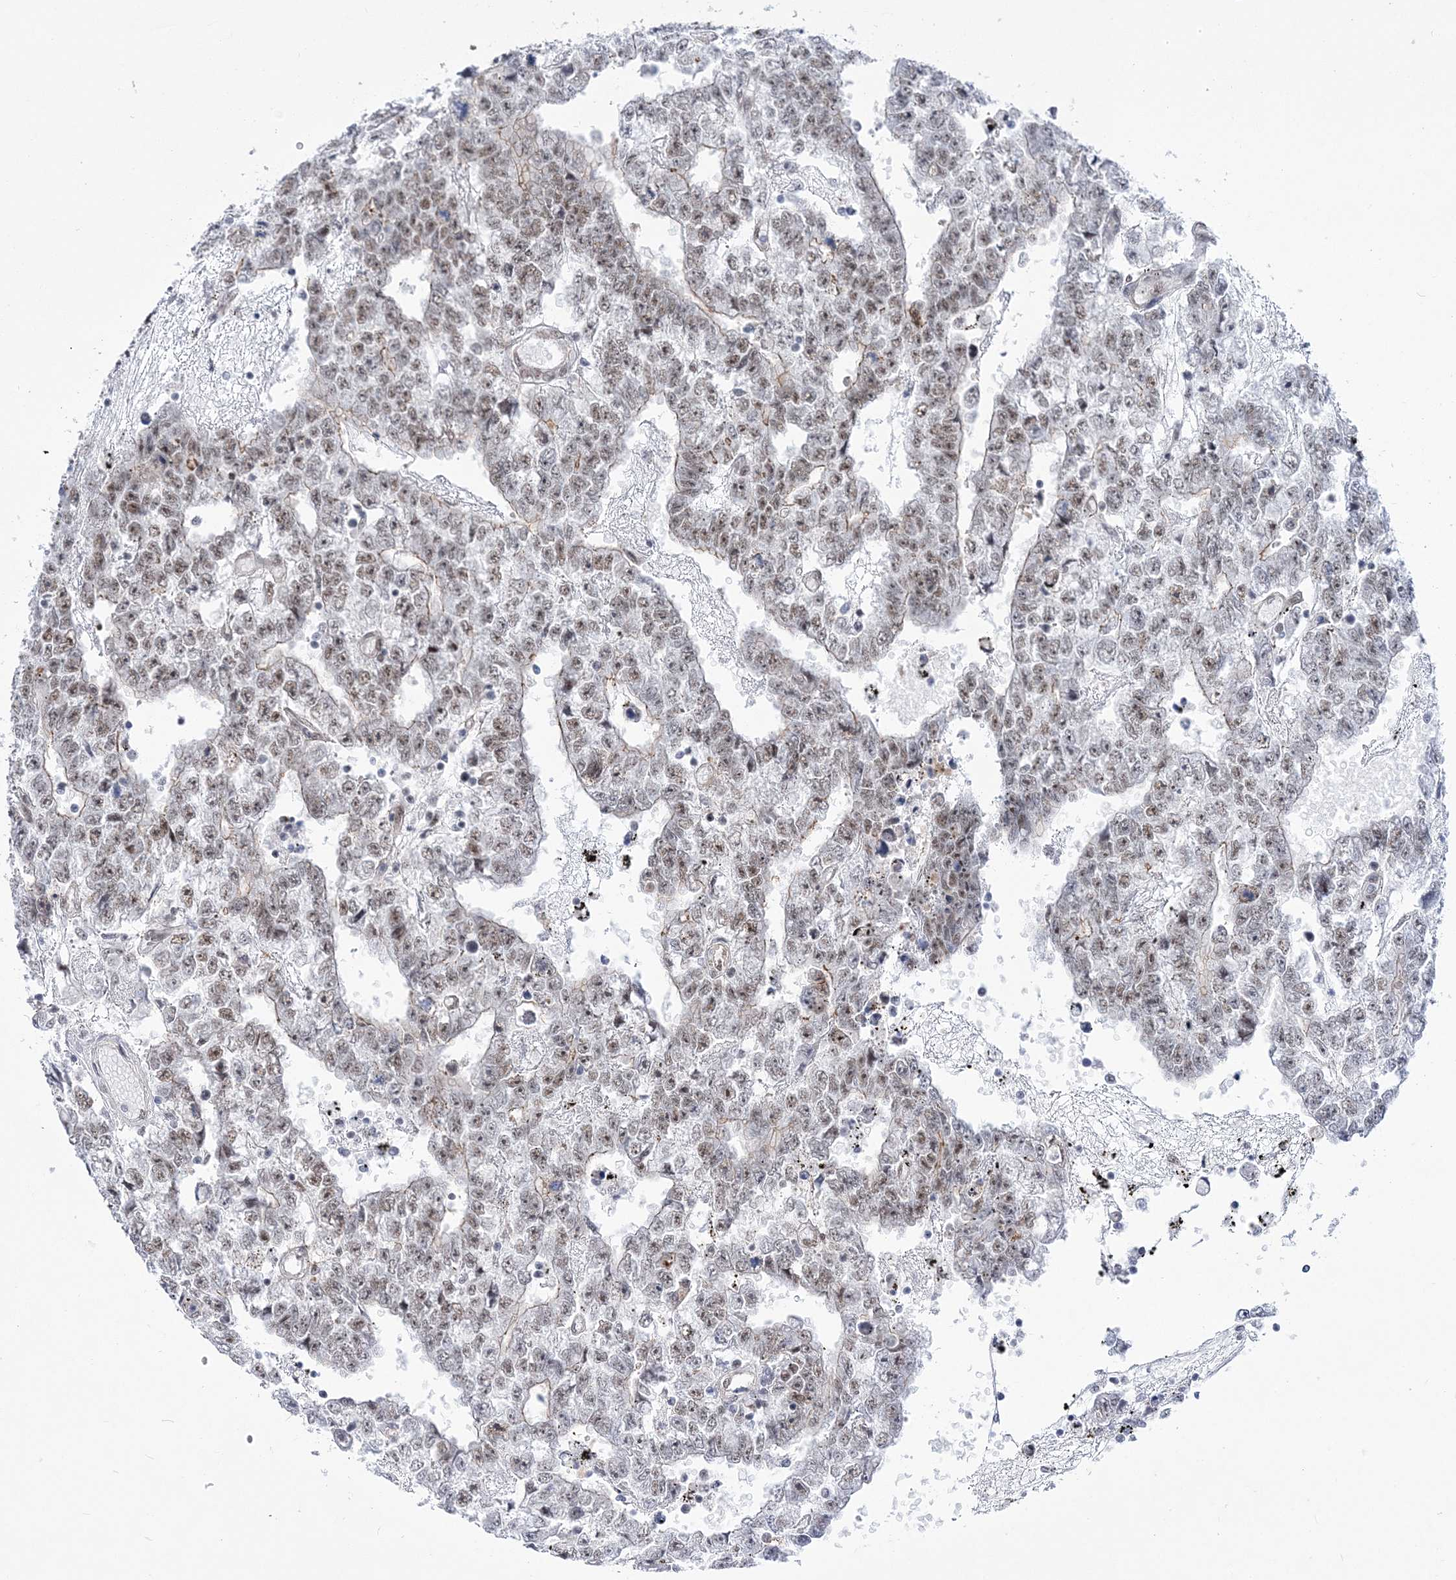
{"staining": {"intensity": "weak", "quantity": "25%-75%", "location": "nuclear"}, "tissue": "testis cancer", "cell_type": "Tumor cells", "image_type": "cancer", "snomed": [{"axis": "morphology", "description": "Carcinoma, Embryonal, NOS"}, {"axis": "topography", "description": "Testis"}], "caption": "A photomicrograph of embryonal carcinoma (testis) stained for a protein demonstrates weak nuclear brown staining in tumor cells.", "gene": "NSUN2", "patient": {"sex": "male", "age": 25}}